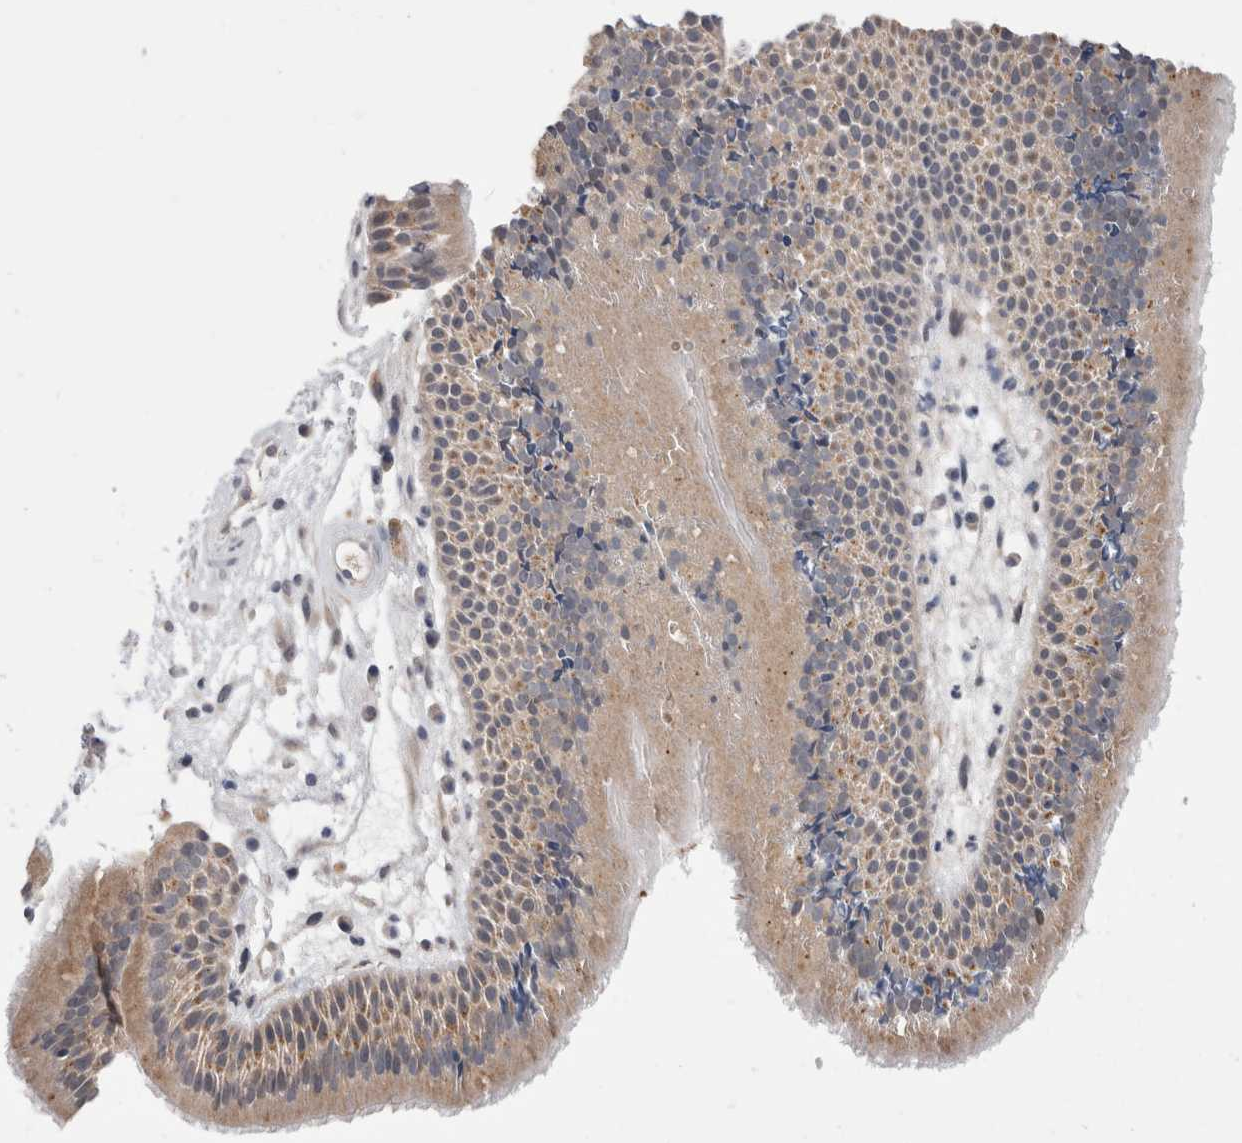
{"staining": {"intensity": "moderate", "quantity": ">75%", "location": "cytoplasmic/membranous"}, "tissue": "nasopharynx", "cell_type": "Respiratory epithelial cells", "image_type": "normal", "snomed": [{"axis": "morphology", "description": "Normal tissue, NOS"}, {"axis": "topography", "description": "Nasopharynx"}], "caption": "Protein expression by immunohistochemistry shows moderate cytoplasmic/membranous staining in approximately >75% of respiratory epithelial cells in benign nasopharynx. (DAB (3,3'-diaminobenzidine) IHC, brown staining for protein, blue staining for nuclei).", "gene": "MRPL37", "patient": {"sex": "female", "age": 39}}